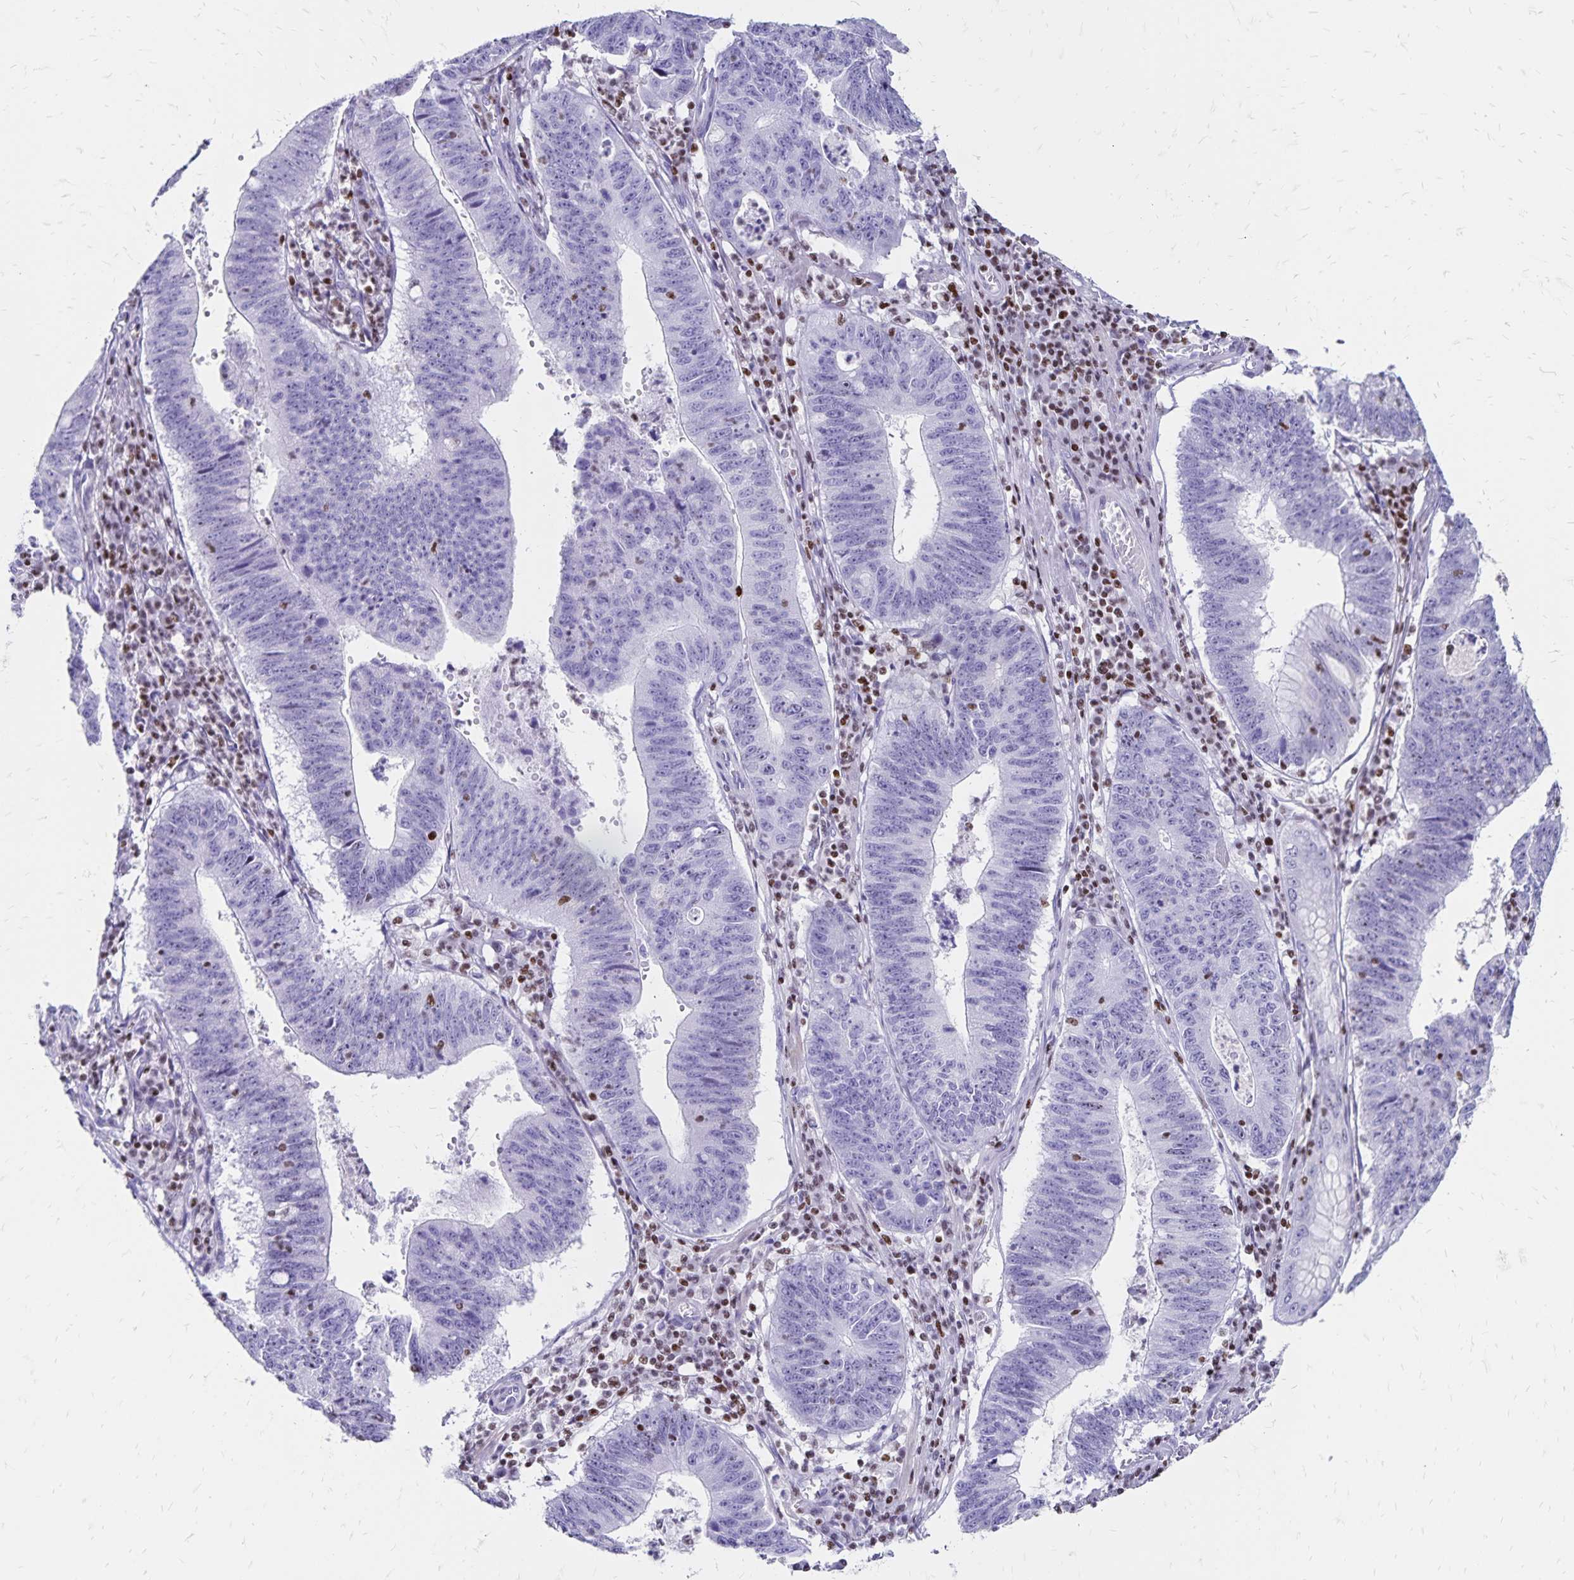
{"staining": {"intensity": "negative", "quantity": "none", "location": "none"}, "tissue": "stomach cancer", "cell_type": "Tumor cells", "image_type": "cancer", "snomed": [{"axis": "morphology", "description": "Adenocarcinoma, NOS"}, {"axis": "topography", "description": "Stomach"}], "caption": "Immunohistochemistry (IHC) of human stomach adenocarcinoma shows no positivity in tumor cells.", "gene": "IKZF1", "patient": {"sex": "male", "age": 59}}